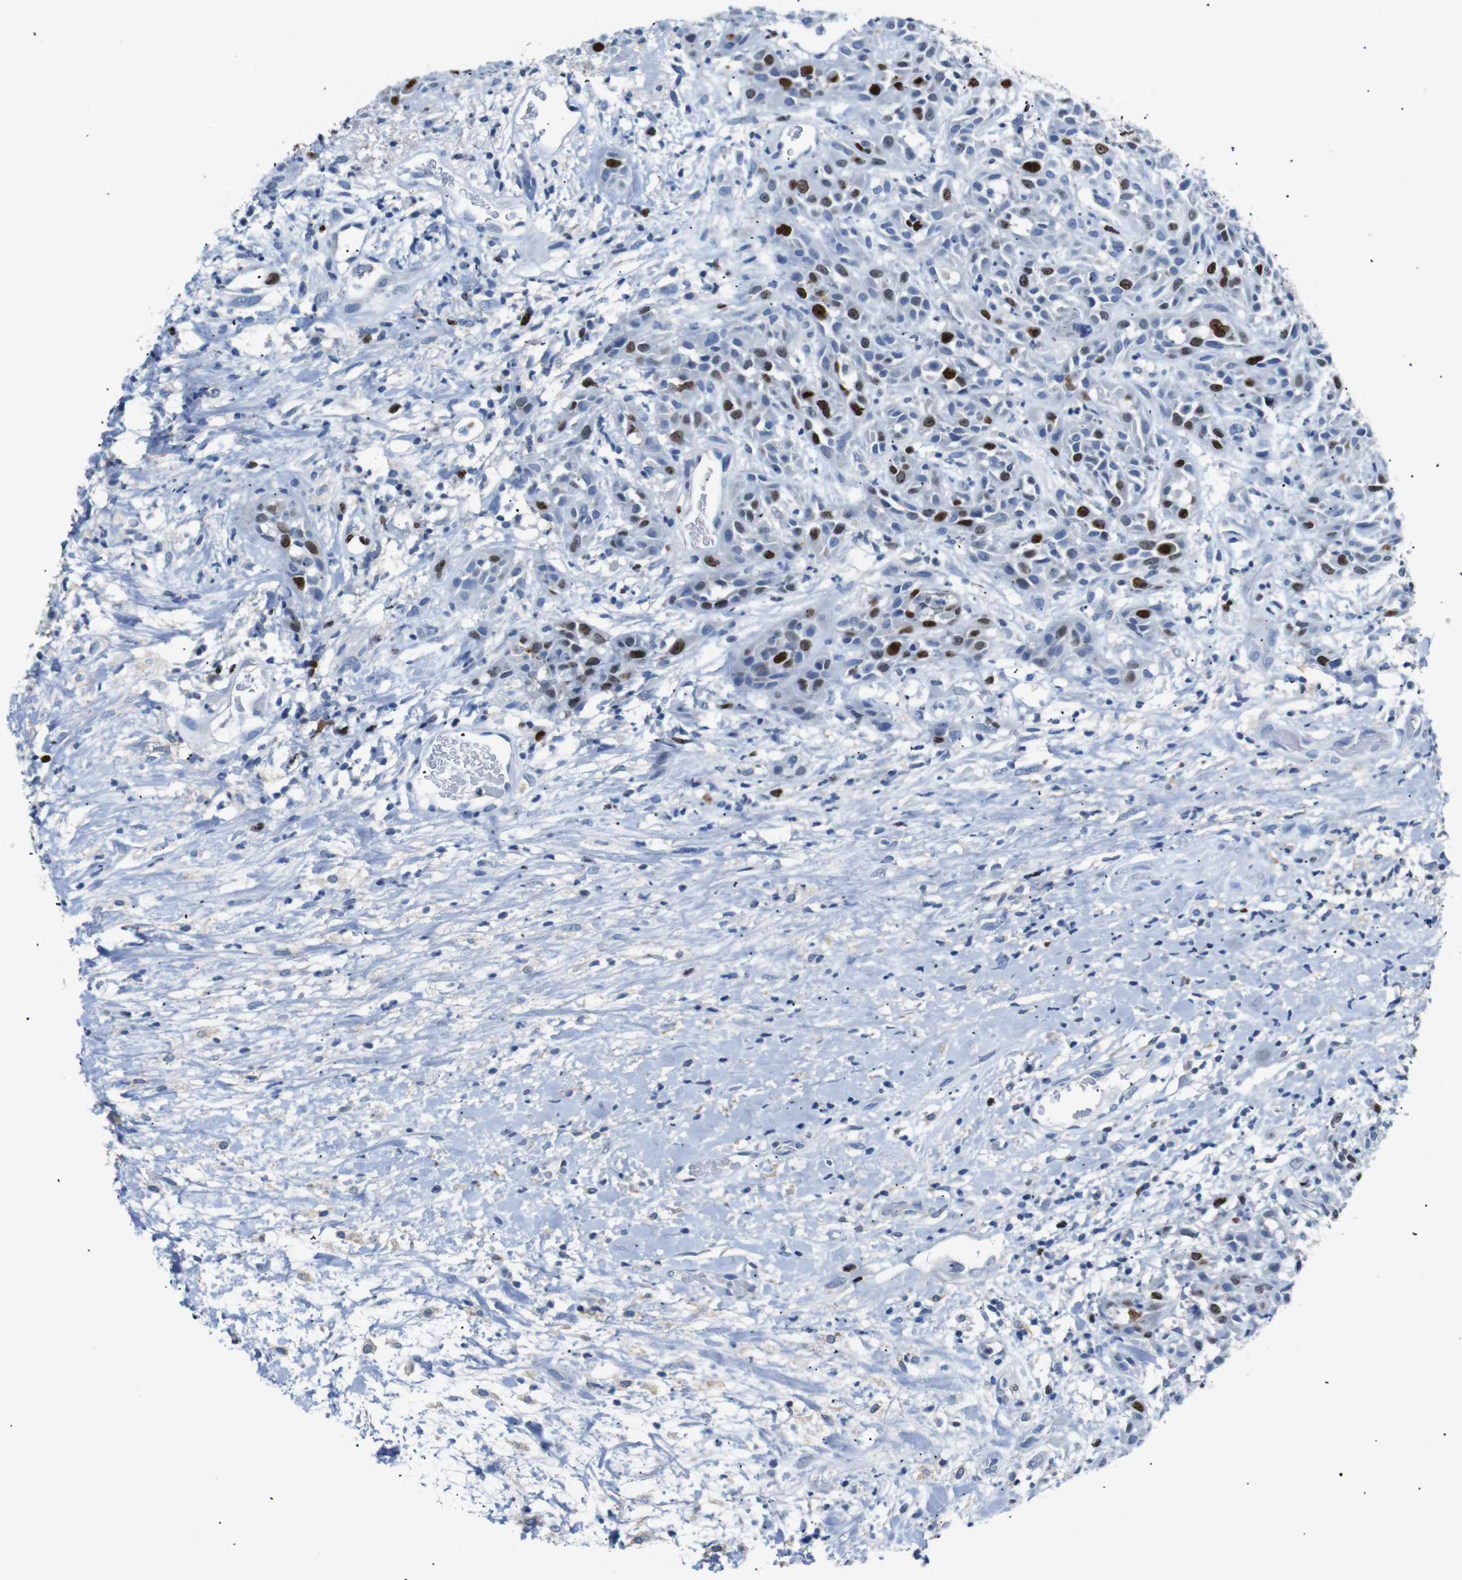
{"staining": {"intensity": "strong", "quantity": "<25%", "location": "nuclear"}, "tissue": "head and neck cancer", "cell_type": "Tumor cells", "image_type": "cancer", "snomed": [{"axis": "morphology", "description": "Normal tissue, NOS"}, {"axis": "morphology", "description": "Squamous cell carcinoma, NOS"}, {"axis": "topography", "description": "Cartilage tissue"}, {"axis": "topography", "description": "Head-Neck"}], "caption": "Human head and neck cancer (squamous cell carcinoma) stained with a protein marker displays strong staining in tumor cells.", "gene": "INCENP", "patient": {"sex": "male", "age": 62}}